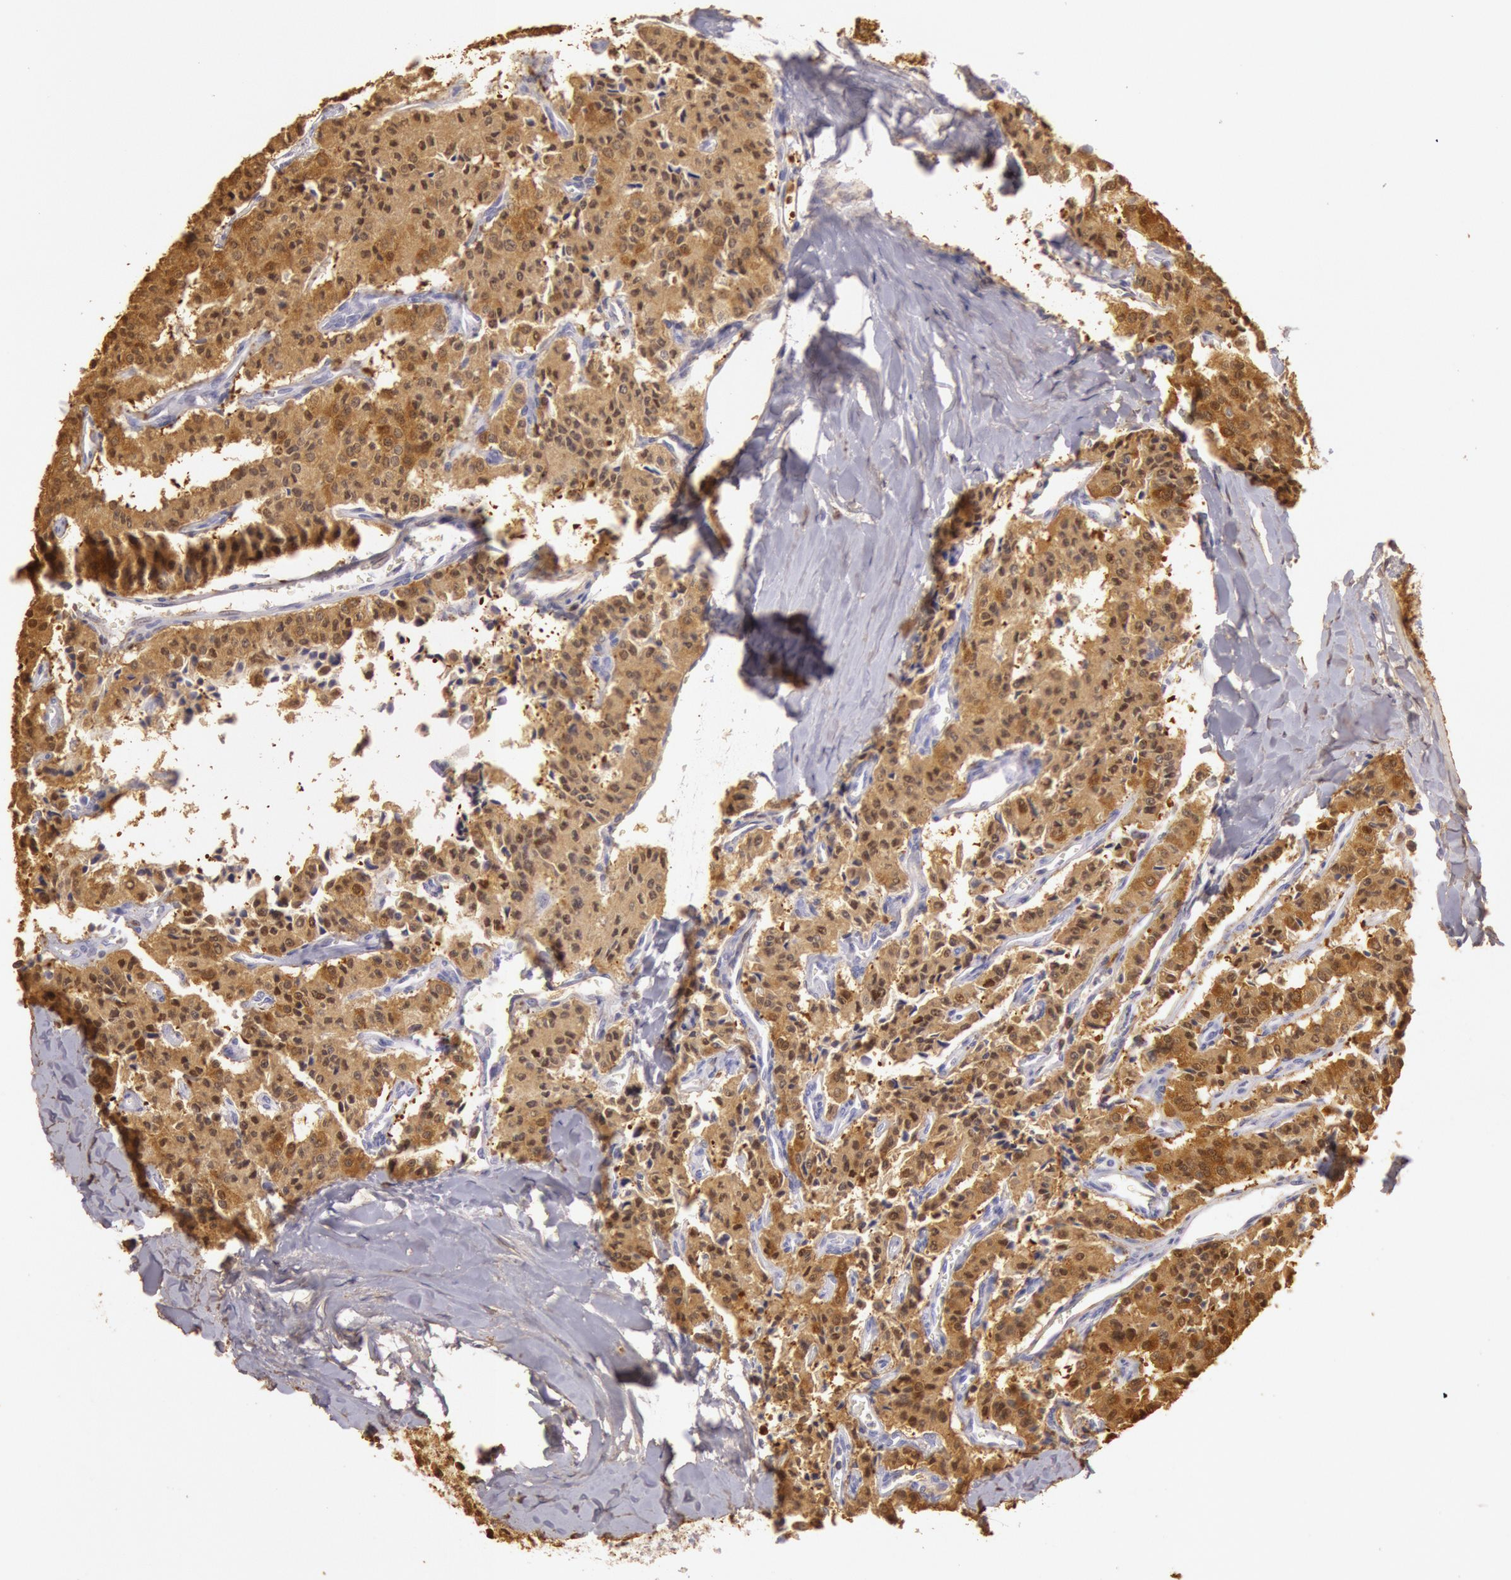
{"staining": {"intensity": "moderate", "quantity": ">75%", "location": "cytoplasmic/membranous,nuclear"}, "tissue": "carcinoid", "cell_type": "Tumor cells", "image_type": "cancer", "snomed": [{"axis": "morphology", "description": "Carcinoid, malignant, NOS"}, {"axis": "topography", "description": "Bronchus"}], "caption": "Immunohistochemistry of carcinoid exhibits medium levels of moderate cytoplasmic/membranous and nuclear staining in about >75% of tumor cells. (brown staining indicates protein expression, while blue staining denotes nuclei).", "gene": "CKB", "patient": {"sex": "male", "age": 55}}